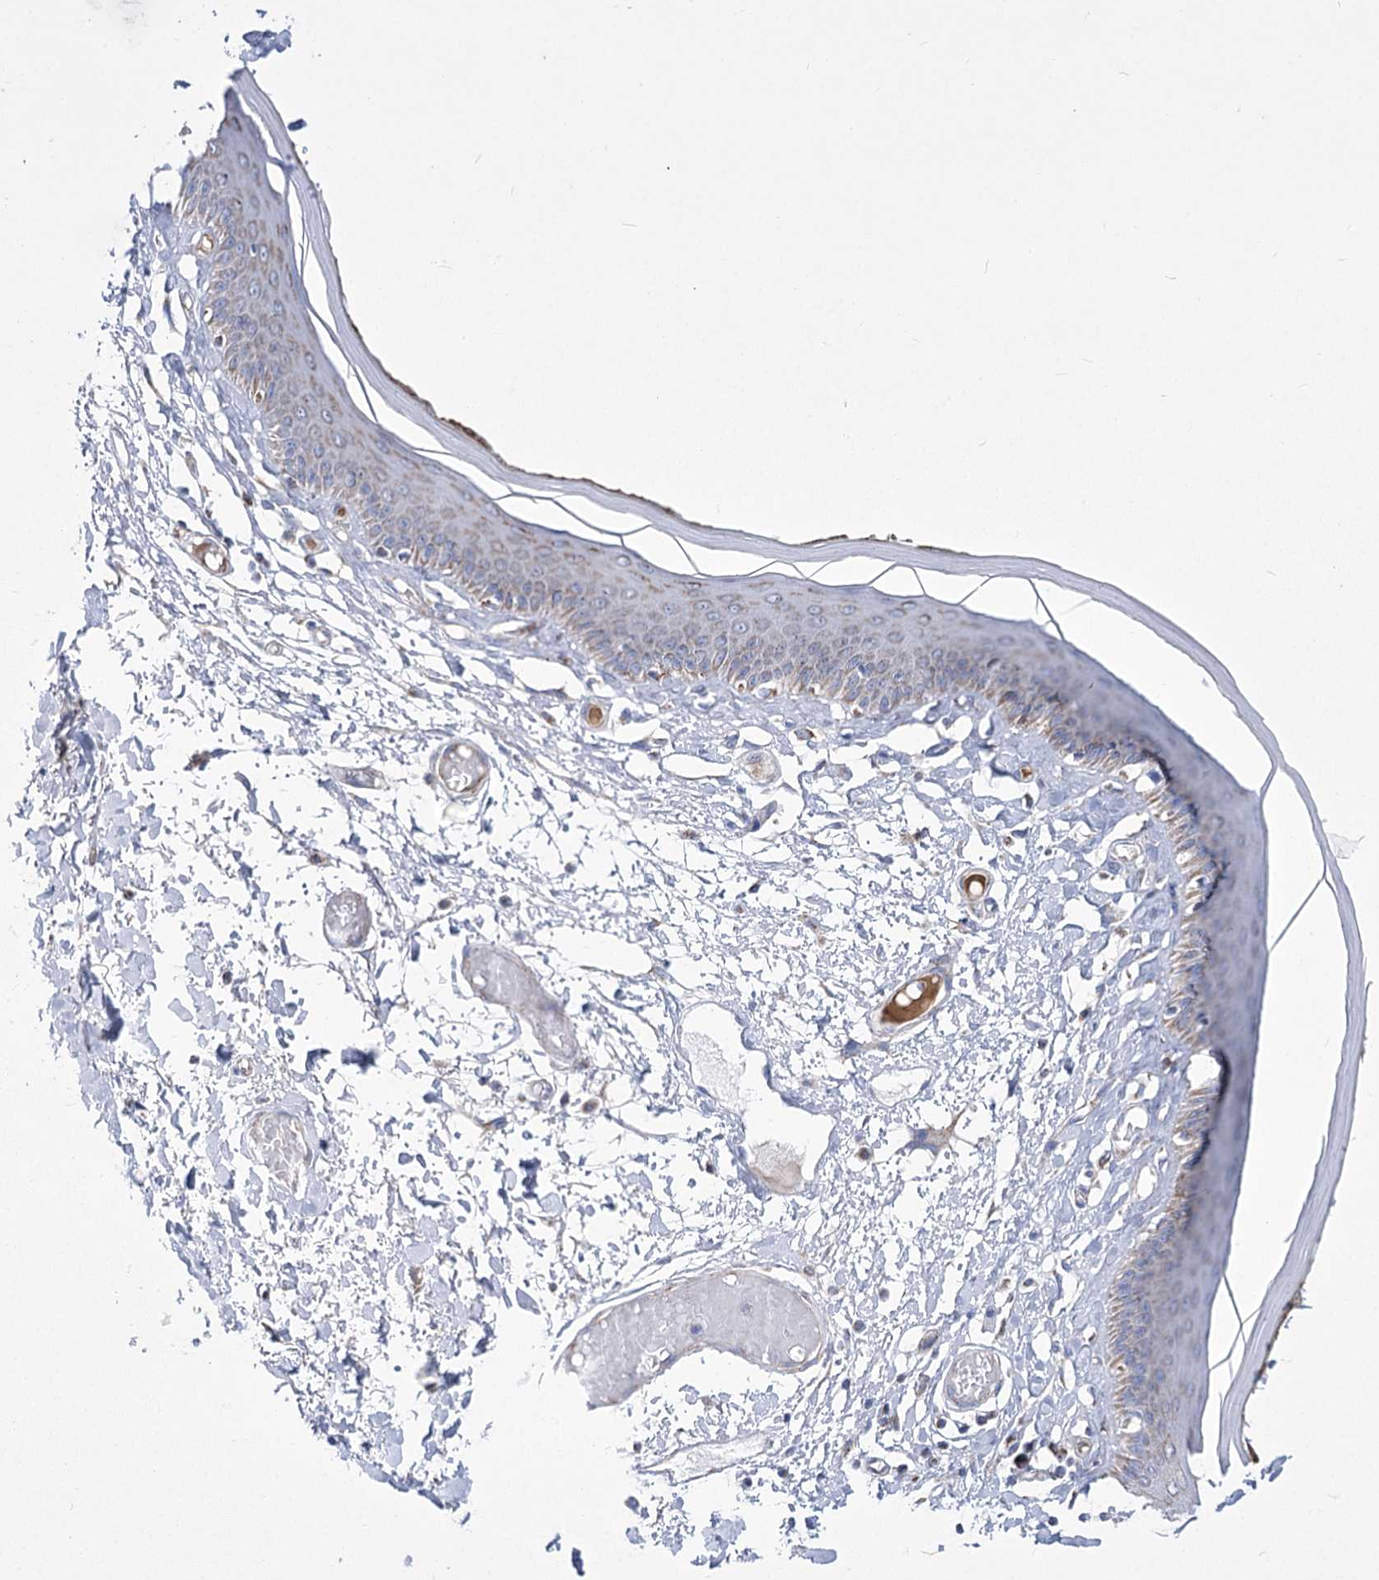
{"staining": {"intensity": "weak", "quantity": "25%-75%", "location": "cytoplasmic/membranous"}, "tissue": "skin", "cell_type": "Epidermal cells", "image_type": "normal", "snomed": [{"axis": "morphology", "description": "Normal tissue, NOS"}, {"axis": "topography", "description": "Vulva"}], "caption": "A brown stain shows weak cytoplasmic/membranous staining of a protein in epidermal cells of unremarkable skin. (DAB (3,3'-diaminobenzidine) = brown stain, brightfield microscopy at high magnification).", "gene": "PDHB", "patient": {"sex": "female", "age": 73}}